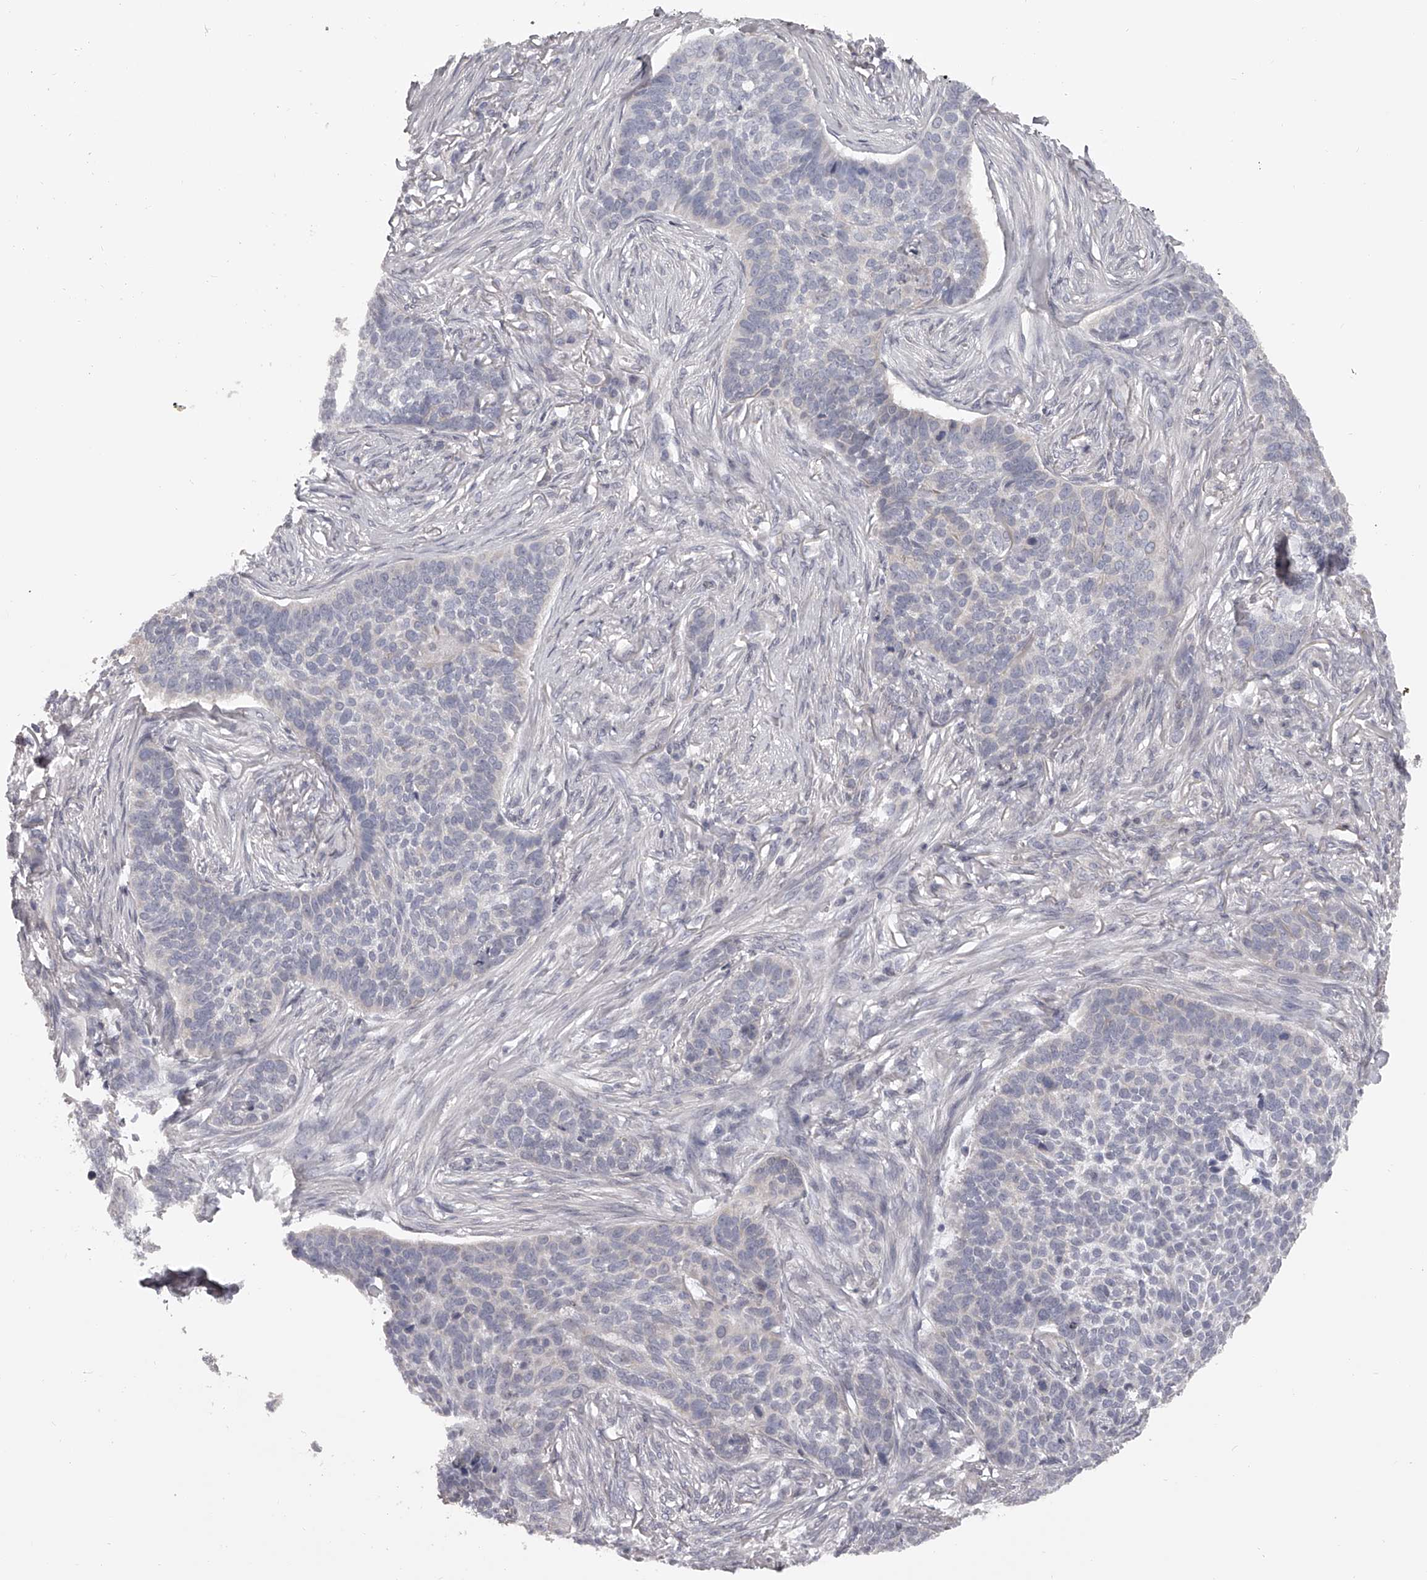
{"staining": {"intensity": "negative", "quantity": "none", "location": "none"}, "tissue": "skin cancer", "cell_type": "Tumor cells", "image_type": "cancer", "snomed": [{"axis": "morphology", "description": "Basal cell carcinoma"}, {"axis": "topography", "description": "Skin"}], "caption": "The photomicrograph reveals no staining of tumor cells in skin basal cell carcinoma.", "gene": "PFDN2", "patient": {"sex": "male", "age": 85}}